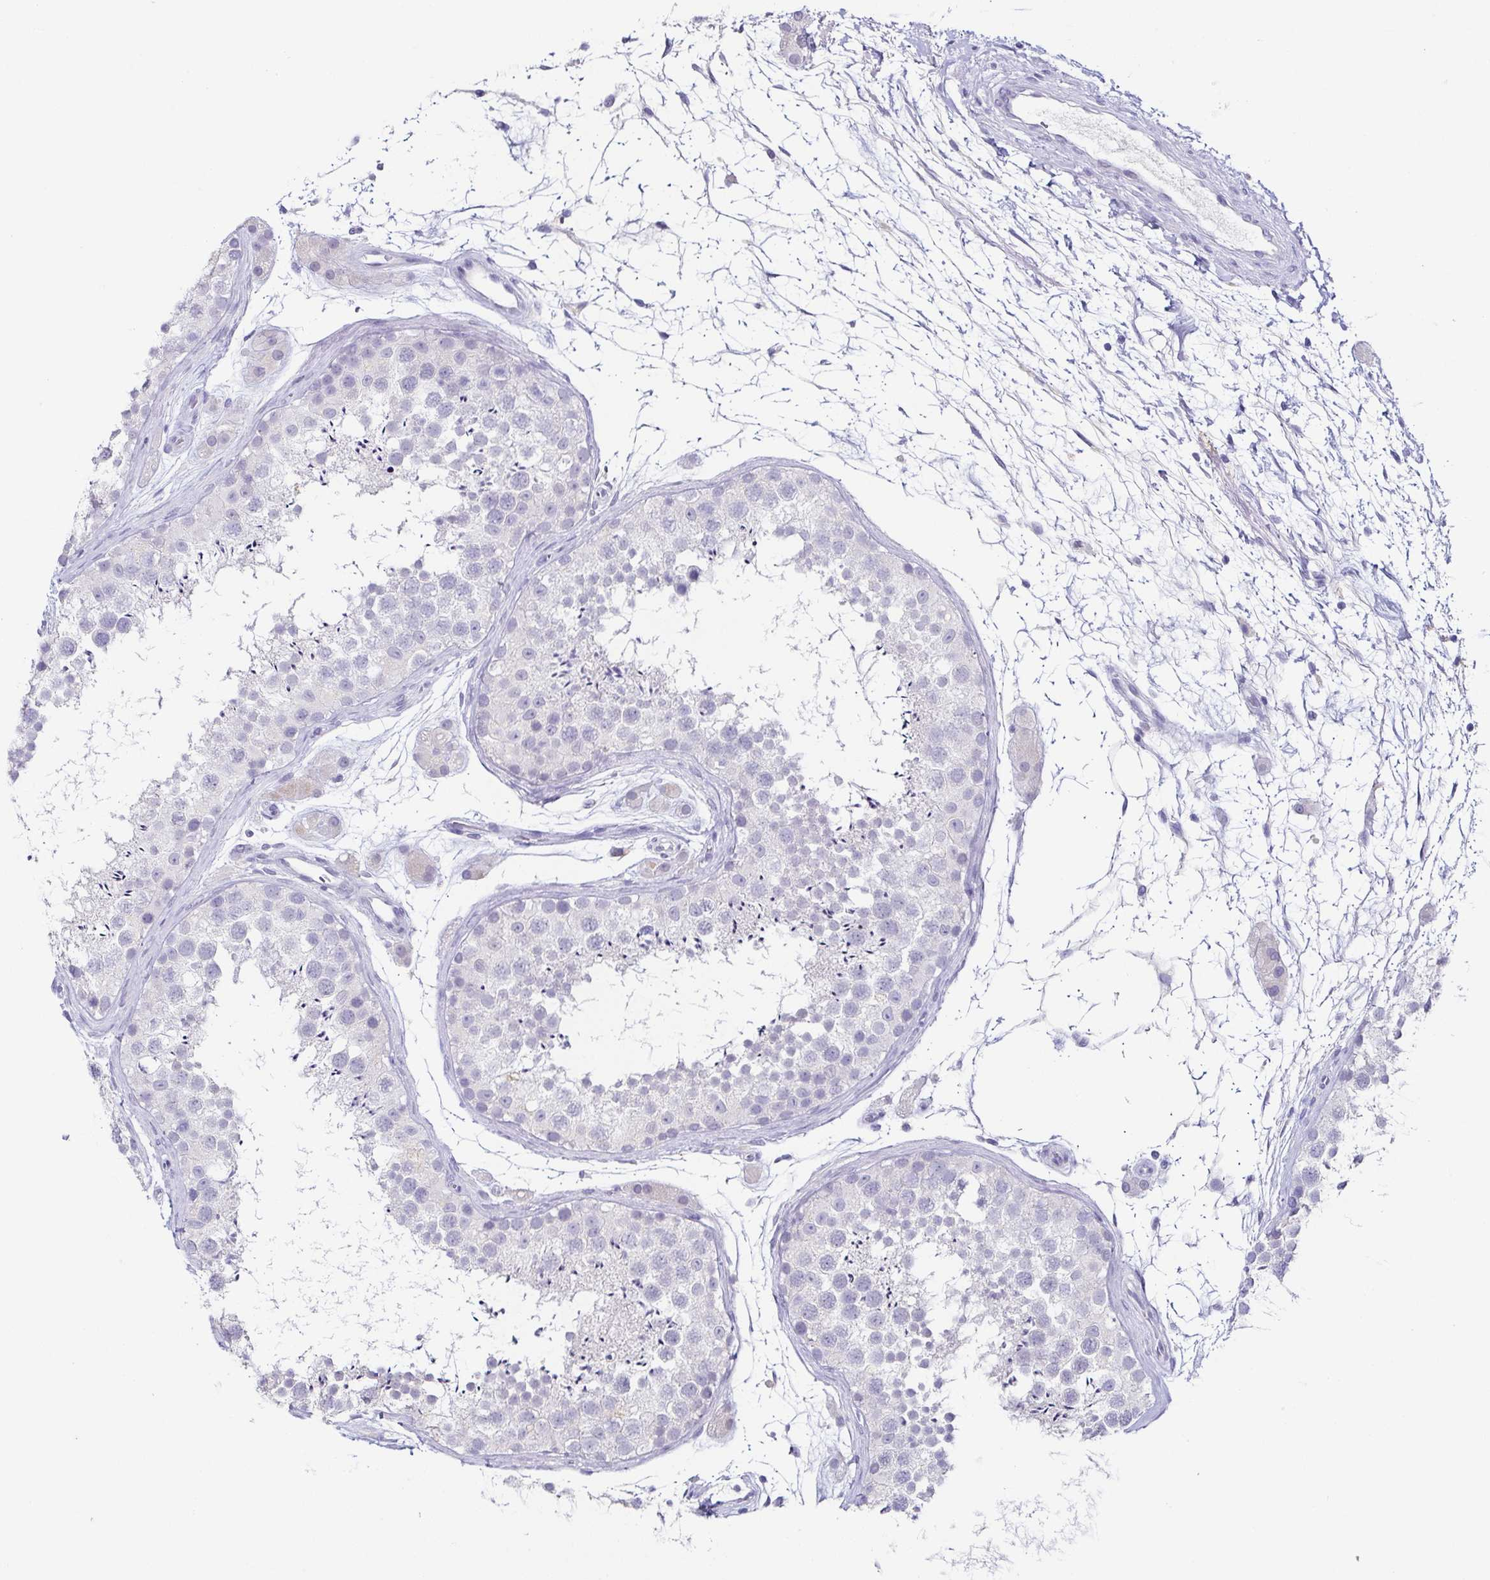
{"staining": {"intensity": "negative", "quantity": "none", "location": "none"}, "tissue": "testis", "cell_type": "Cells in seminiferous ducts", "image_type": "normal", "snomed": [{"axis": "morphology", "description": "Normal tissue, NOS"}, {"axis": "topography", "description": "Testis"}], "caption": "There is no significant positivity in cells in seminiferous ducts of testis. (DAB (3,3'-diaminobenzidine) IHC with hematoxylin counter stain).", "gene": "TP73", "patient": {"sex": "male", "age": 41}}